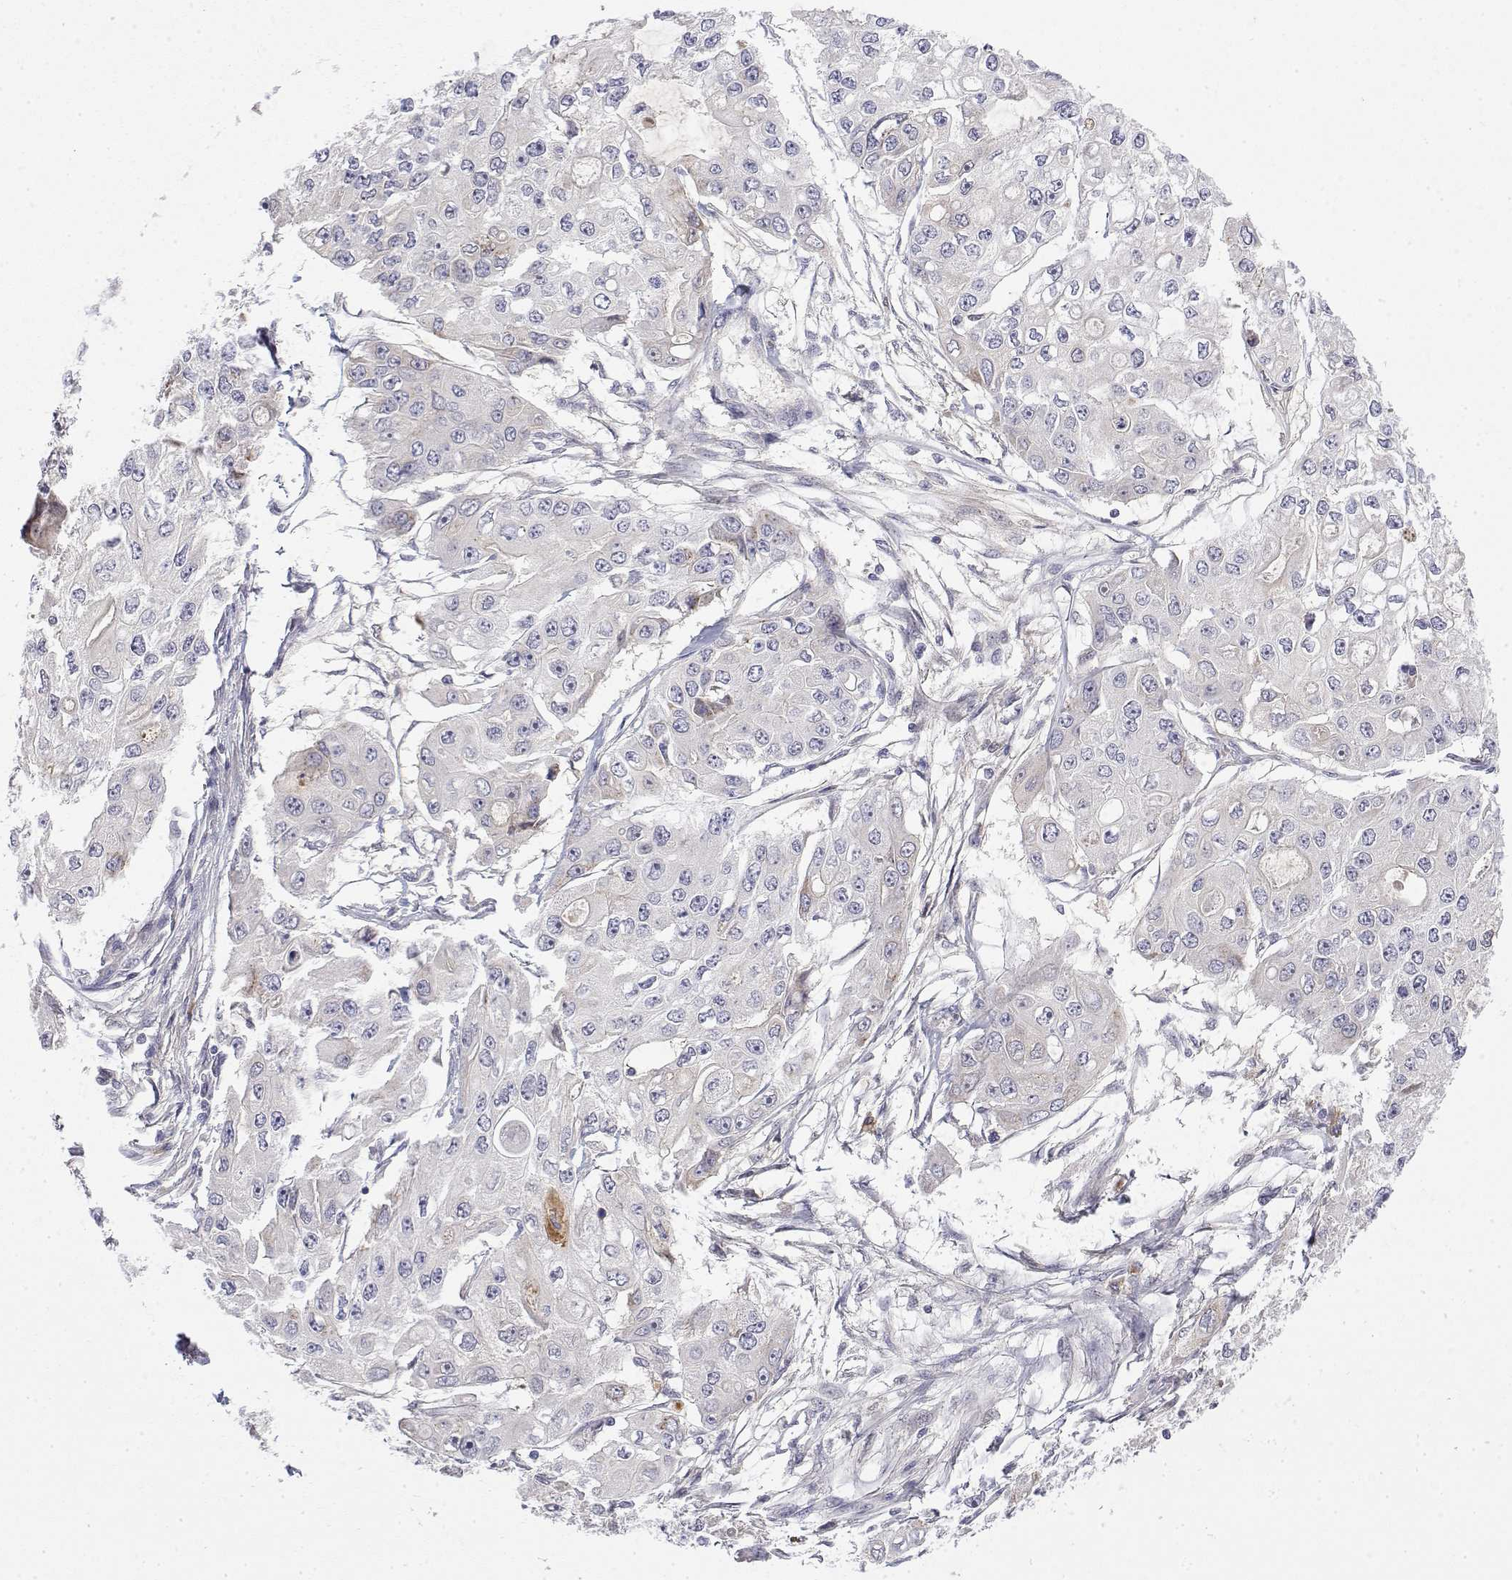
{"staining": {"intensity": "negative", "quantity": "none", "location": "none"}, "tissue": "ovarian cancer", "cell_type": "Tumor cells", "image_type": "cancer", "snomed": [{"axis": "morphology", "description": "Cystadenocarcinoma, serous, NOS"}, {"axis": "topography", "description": "Ovary"}], "caption": "Immunohistochemistry (IHC) micrograph of neoplastic tissue: human serous cystadenocarcinoma (ovarian) stained with DAB (3,3'-diaminobenzidine) demonstrates no significant protein expression in tumor cells. Nuclei are stained in blue.", "gene": "IGFBP4", "patient": {"sex": "female", "age": 56}}